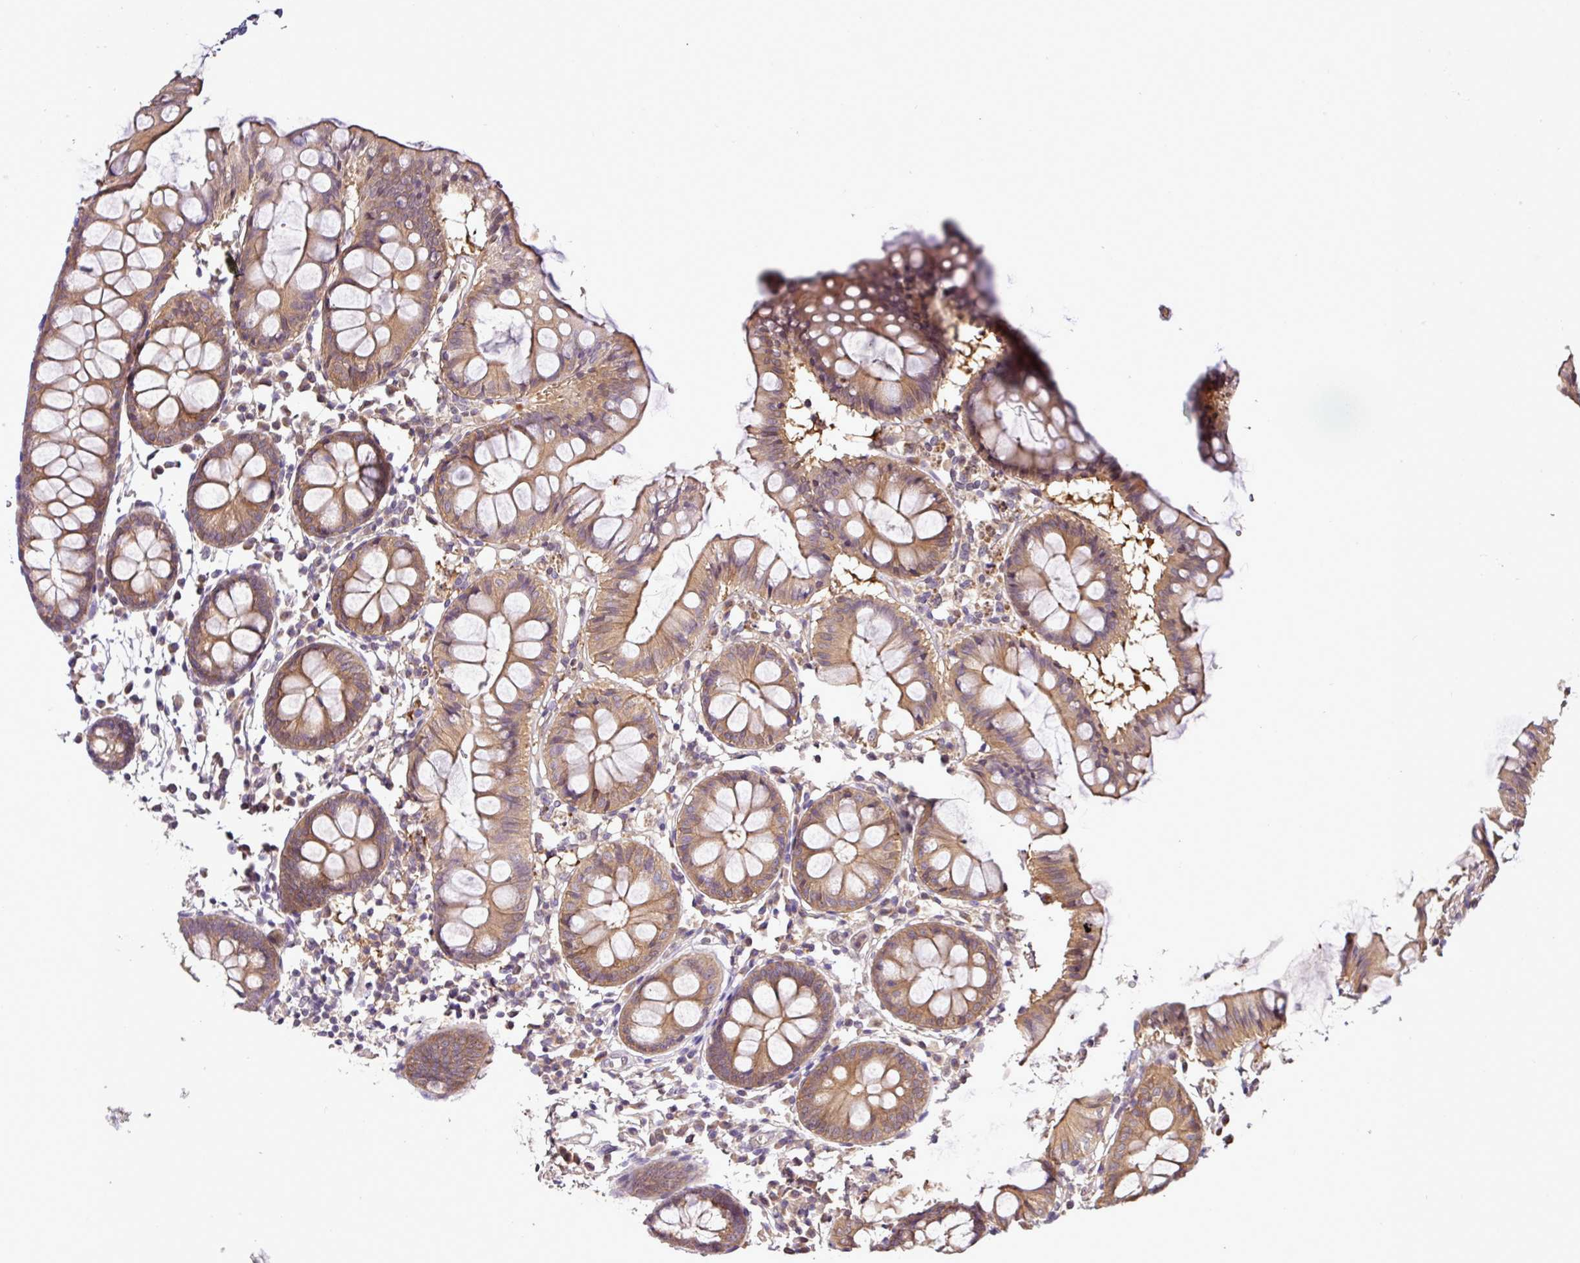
{"staining": {"intensity": "moderate", "quantity": ">75%", "location": "cytoplasmic/membranous"}, "tissue": "colon", "cell_type": "Endothelial cells", "image_type": "normal", "snomed": [{"axis": "morphology", "description": "Normal tissue, NOS"}, {"axis": "topography", "description": "Colon"}], "caption": "Colon was stained to show a protein in brown. There is medium levels of moderate cytoplasmic/membranous staining in approximately >75% of endothelial cells. (DAB (3,3'-diaminobenzidine) IHC, brown staining for protein, blue staining for nuclei).", "gene": "TMEM107", "patient": {"sex": "female", "age": 84}}